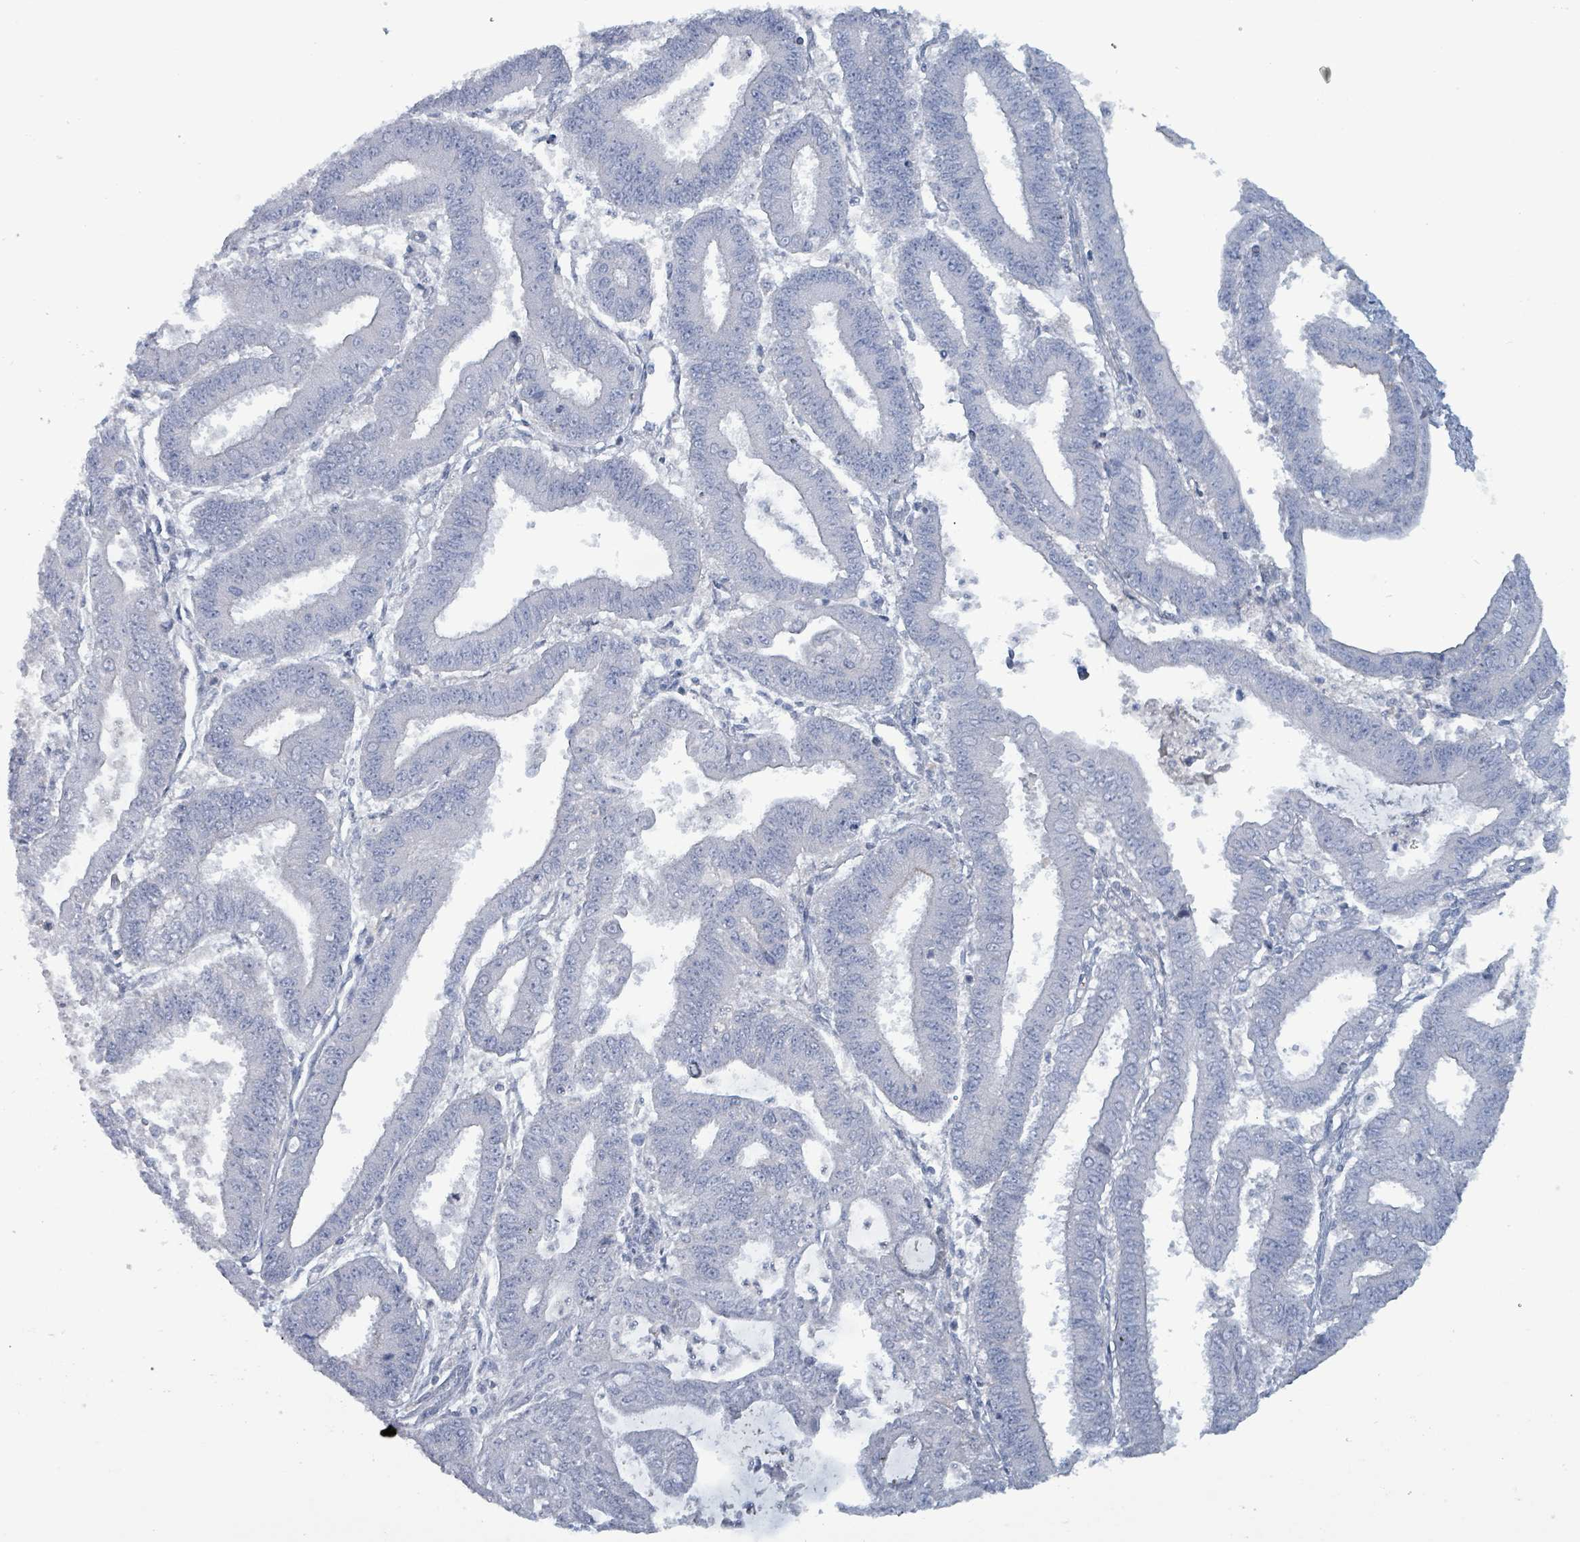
{"staining": {"intensity": "negative", "quantity": "none", "location": "none"}, "tissue": "endometrial cancer", "cell_type": "Tumor cells", "image_type": "cancer", "snomed": [{"axis": "morphology", "description": "Adenocarcinoma, NOS"}, {"axis": "topography", "description": "Endometrium"}], "caption": "Immunohistochemistry (IHC) photomicrograph of human adenocarcinoma (endometrial) stained for a protein (brown), which demonstrates no expression in tumor cells. Nuclei are stained in blue.", "gene": "TAAR5", "patient": {"sex": "female", "age": 73}}